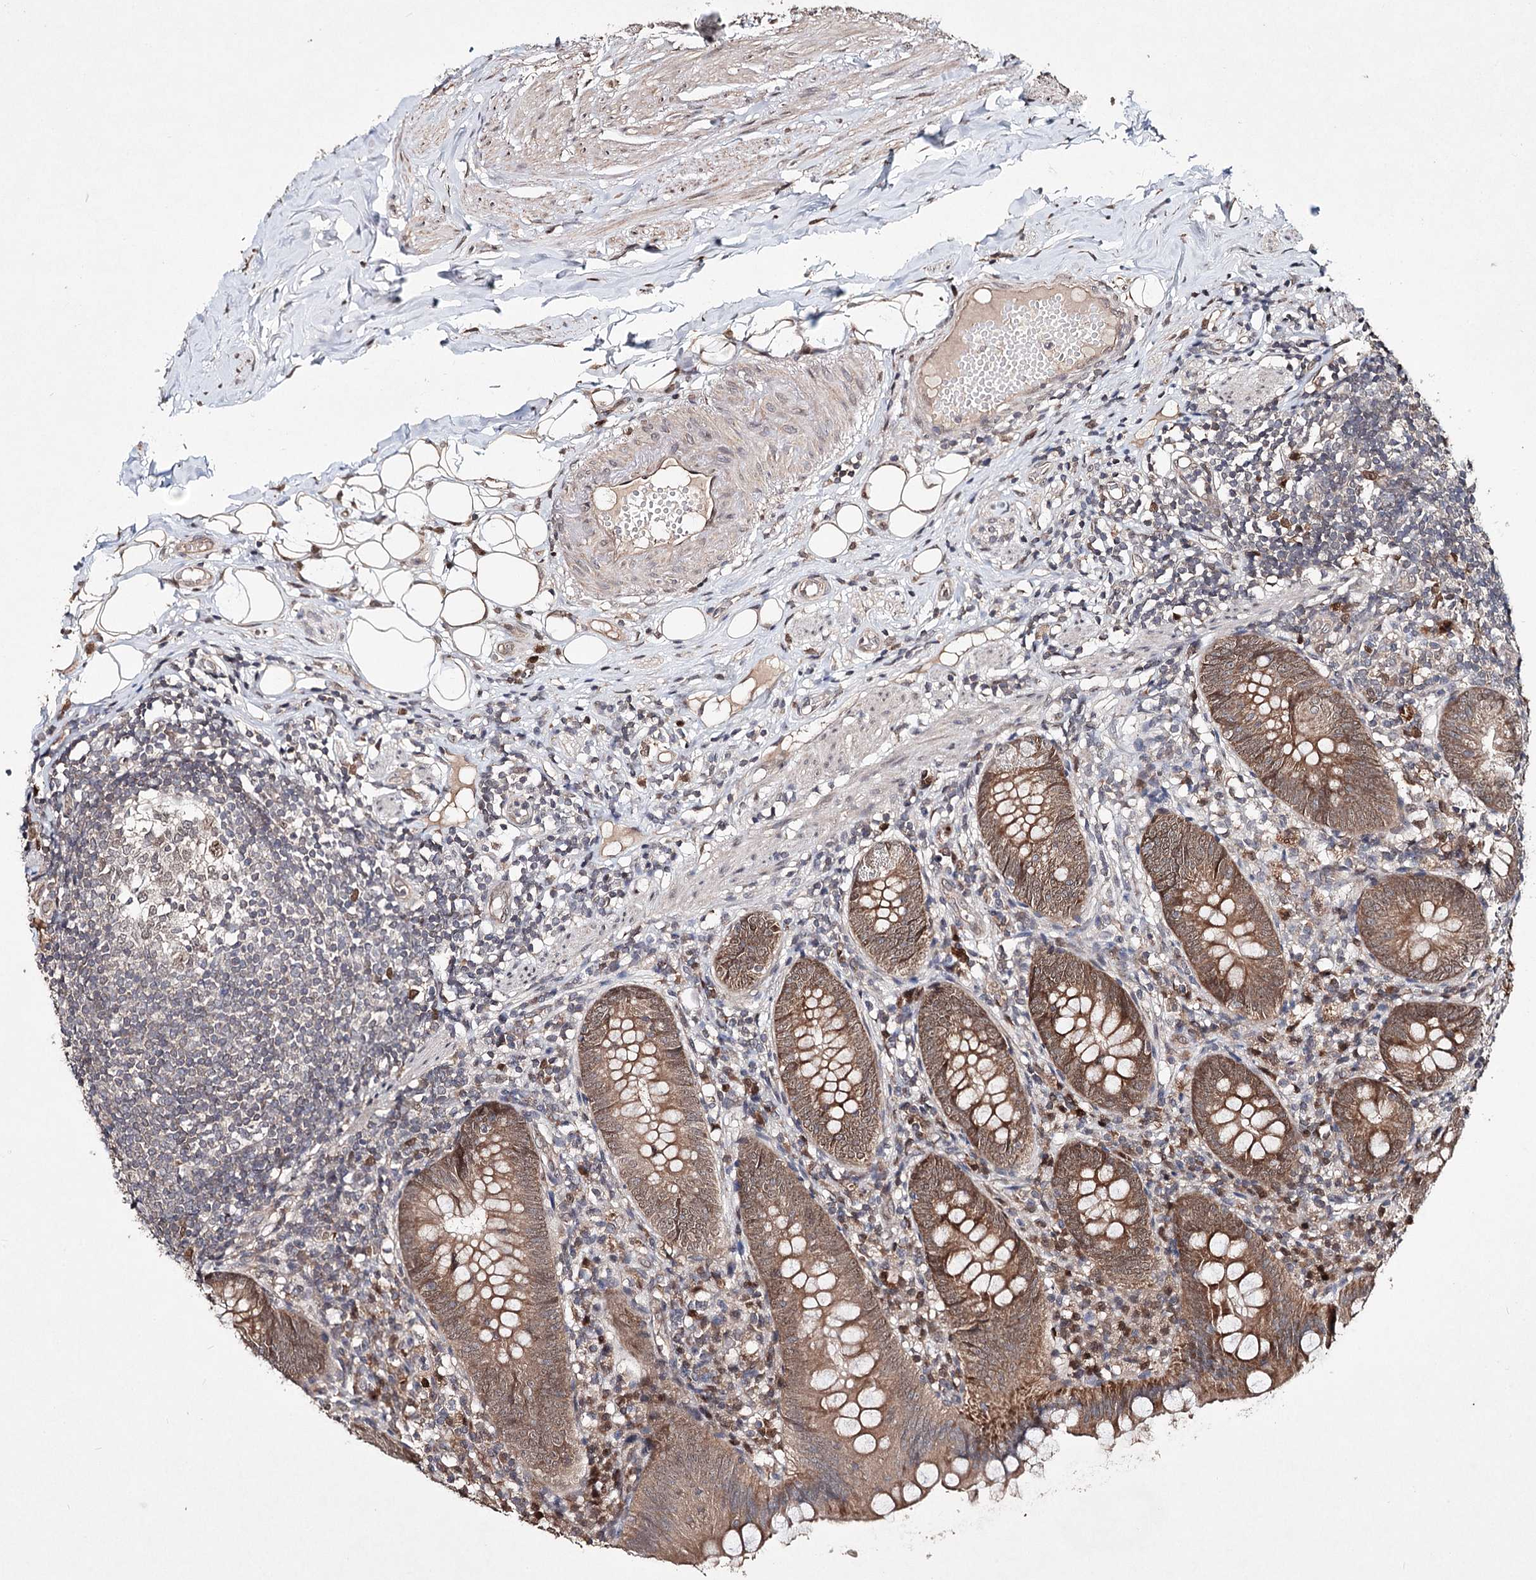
{"staining": {"intensity": "moderate", "quantity": ">75%", "location": "cytoplasmic/membranous"}, "tissue": "appendix", "cell_type": "Glandular cells", "image_type": "normal", "snomed": [{"axis": "morphology", "description": "Normal tissue, NOS"}, {"axis": "topography", "description": "Appendix"}], "caption": "Immunohistochemical staining of normal human appendix exhibits medium levels of moderate cytoplasmic/membranous staining in about >75% of glandular cells.", "gene": "NOPCHAP1", "patient": {"sex": "female", "age": 62}}